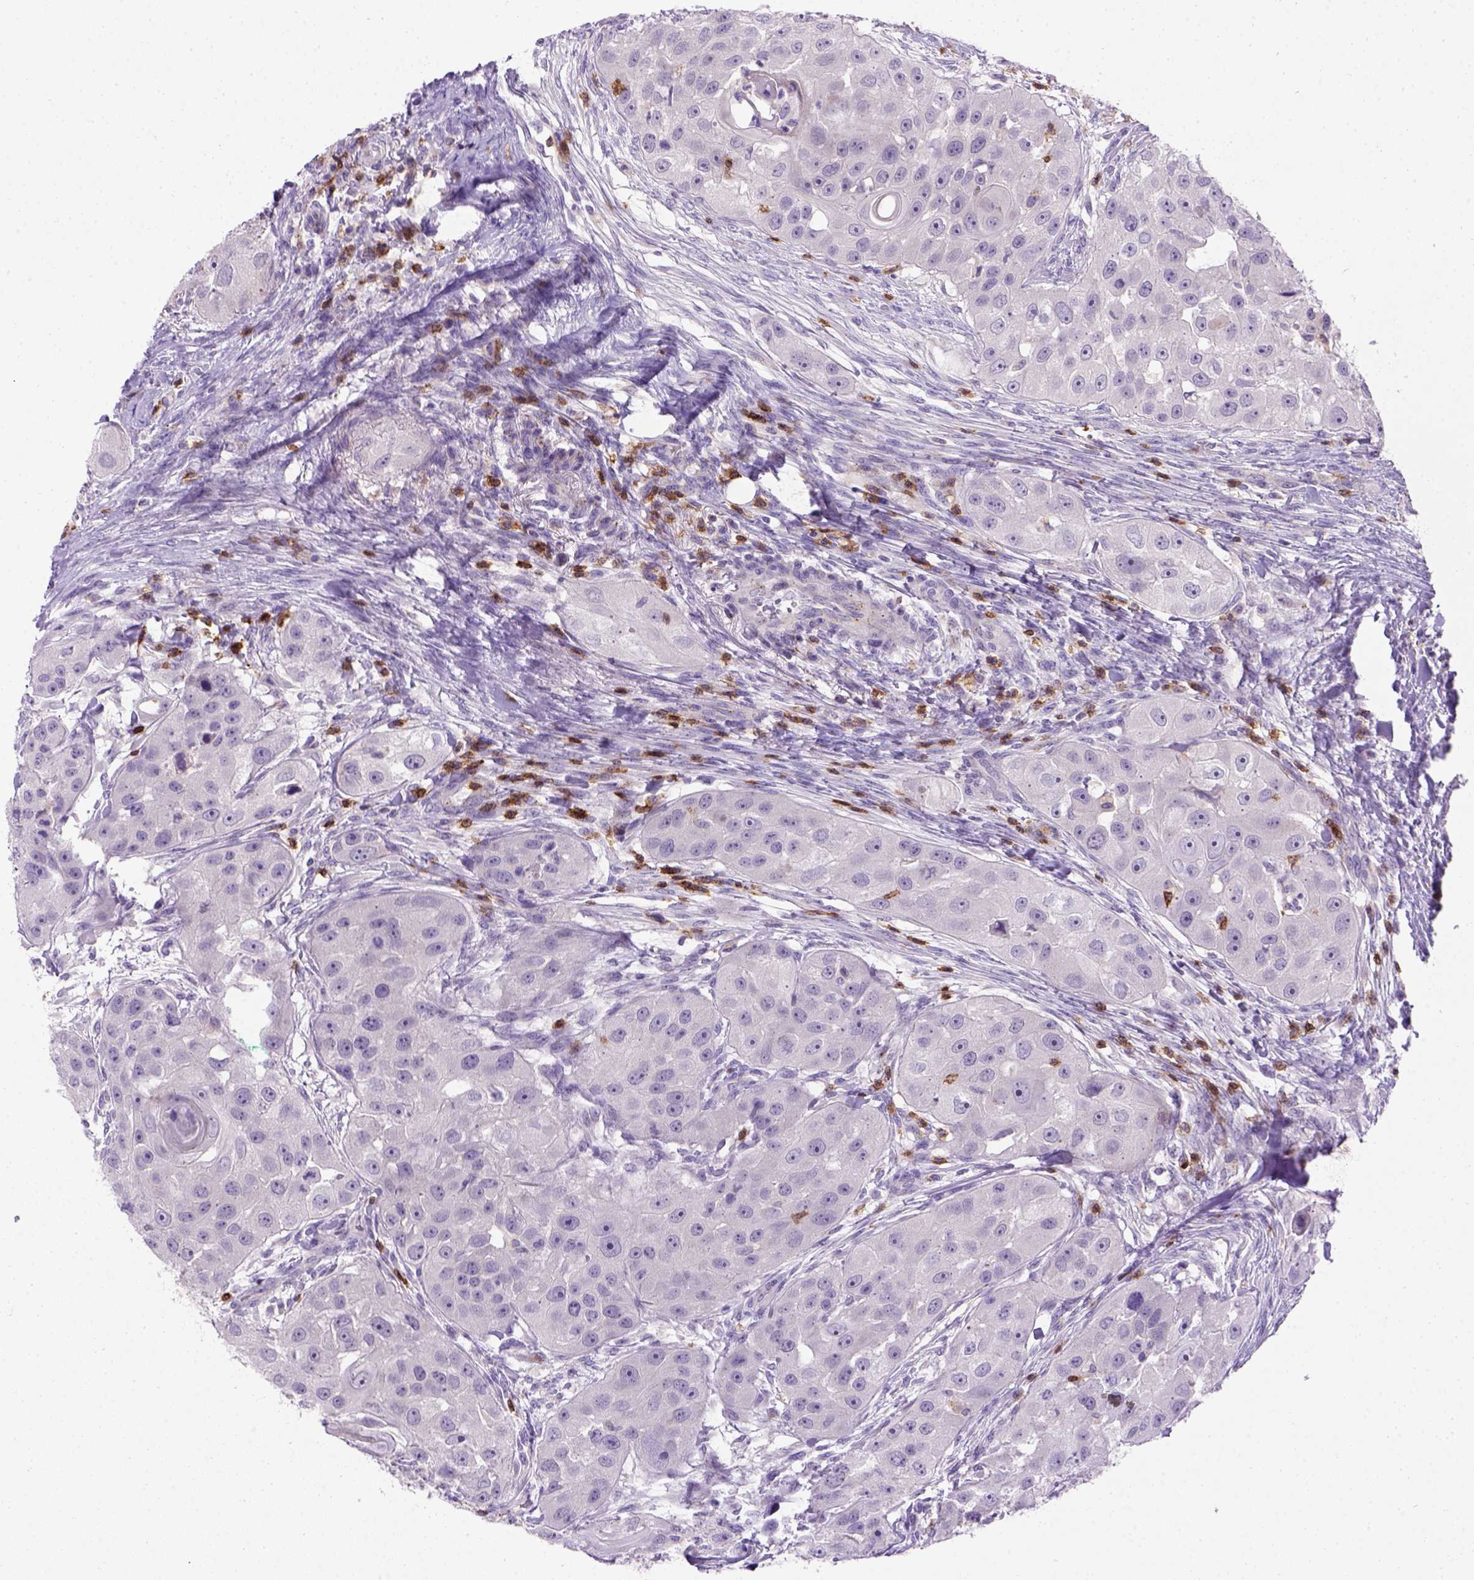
{"staining": {"intensity": "negative", "quantity": "none", "location": "none"}, "tissue": "head and neck cancer", "cell_type": "Tumor cells", "image_type": "cancer", "snomed": [{"axis": "morphology", "description": "Squamous cell carcinoma, NOS"}, {"axis": "topography", "description": "Head-Neck"}], "caption": "There is no significant staining in tumor cells of head and neck cancer. The staining was performed using DAB (3,3'-diaminobenzidine) to visualize the protein expression in brown, while the nuclei were stained in blue with hematoxylin (Magnification: 20x).", "gene": "CD3E", "patient": {"sex": "male", "age": 51}}